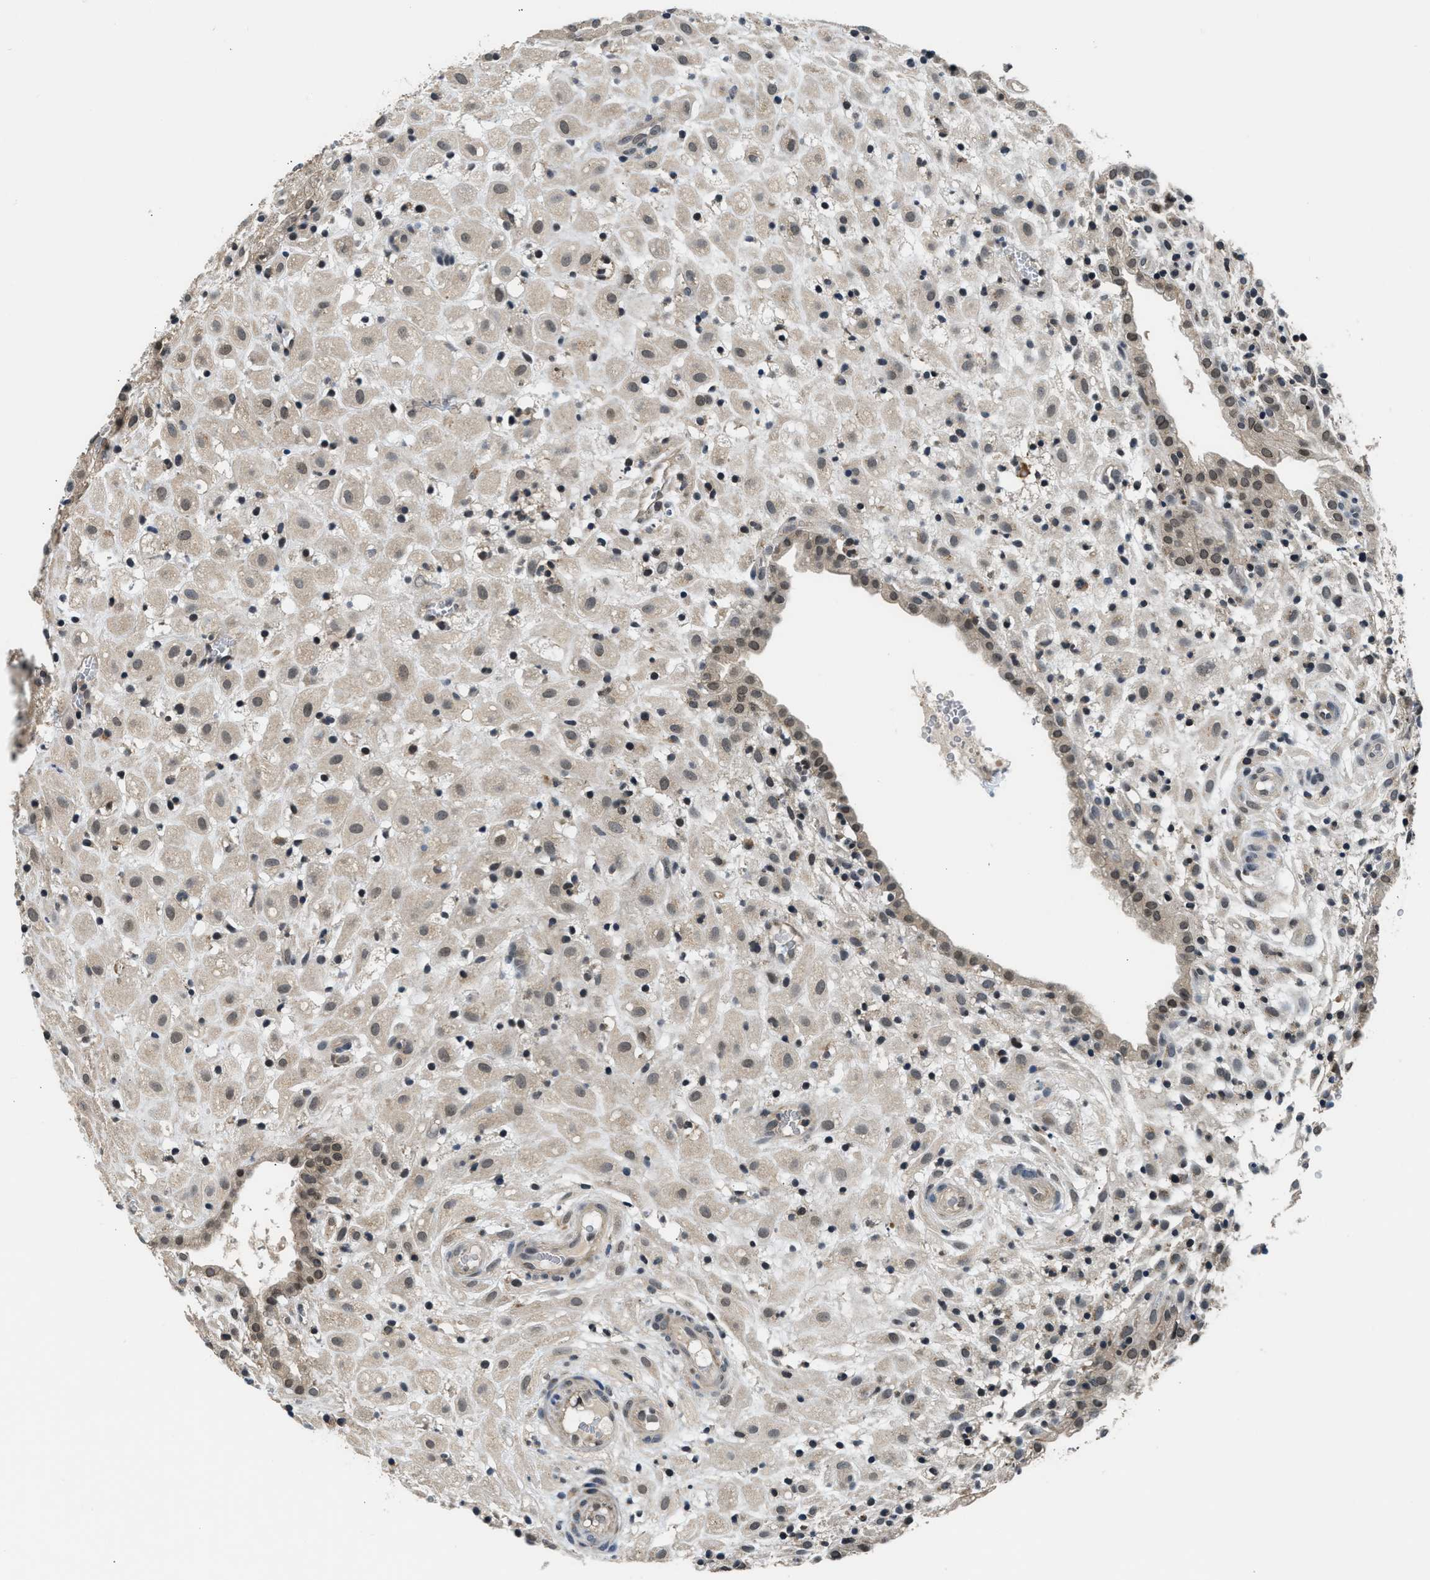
{"staining": {"intensity": "weak", "quantity": ">75%", "location": "cytoplasmic/membranous,nuclear"}, "tissue": "placenta", "cell_type": "Decidual cells", "image_type": "normal", "snomed": [{"axis": "morphology", "description": "Normal tissue, NOS"}, {"axis": "topography", "description": "Placenta"}], "caption": "This image exhibits immunohistochemistry staining of normal human placenta, with low weak cytoplasmic/membranous,nuclear staining in about >75% of decidual cells.", "gene": "MTMR1", "patient": {"sex": "female", "age": 18}}